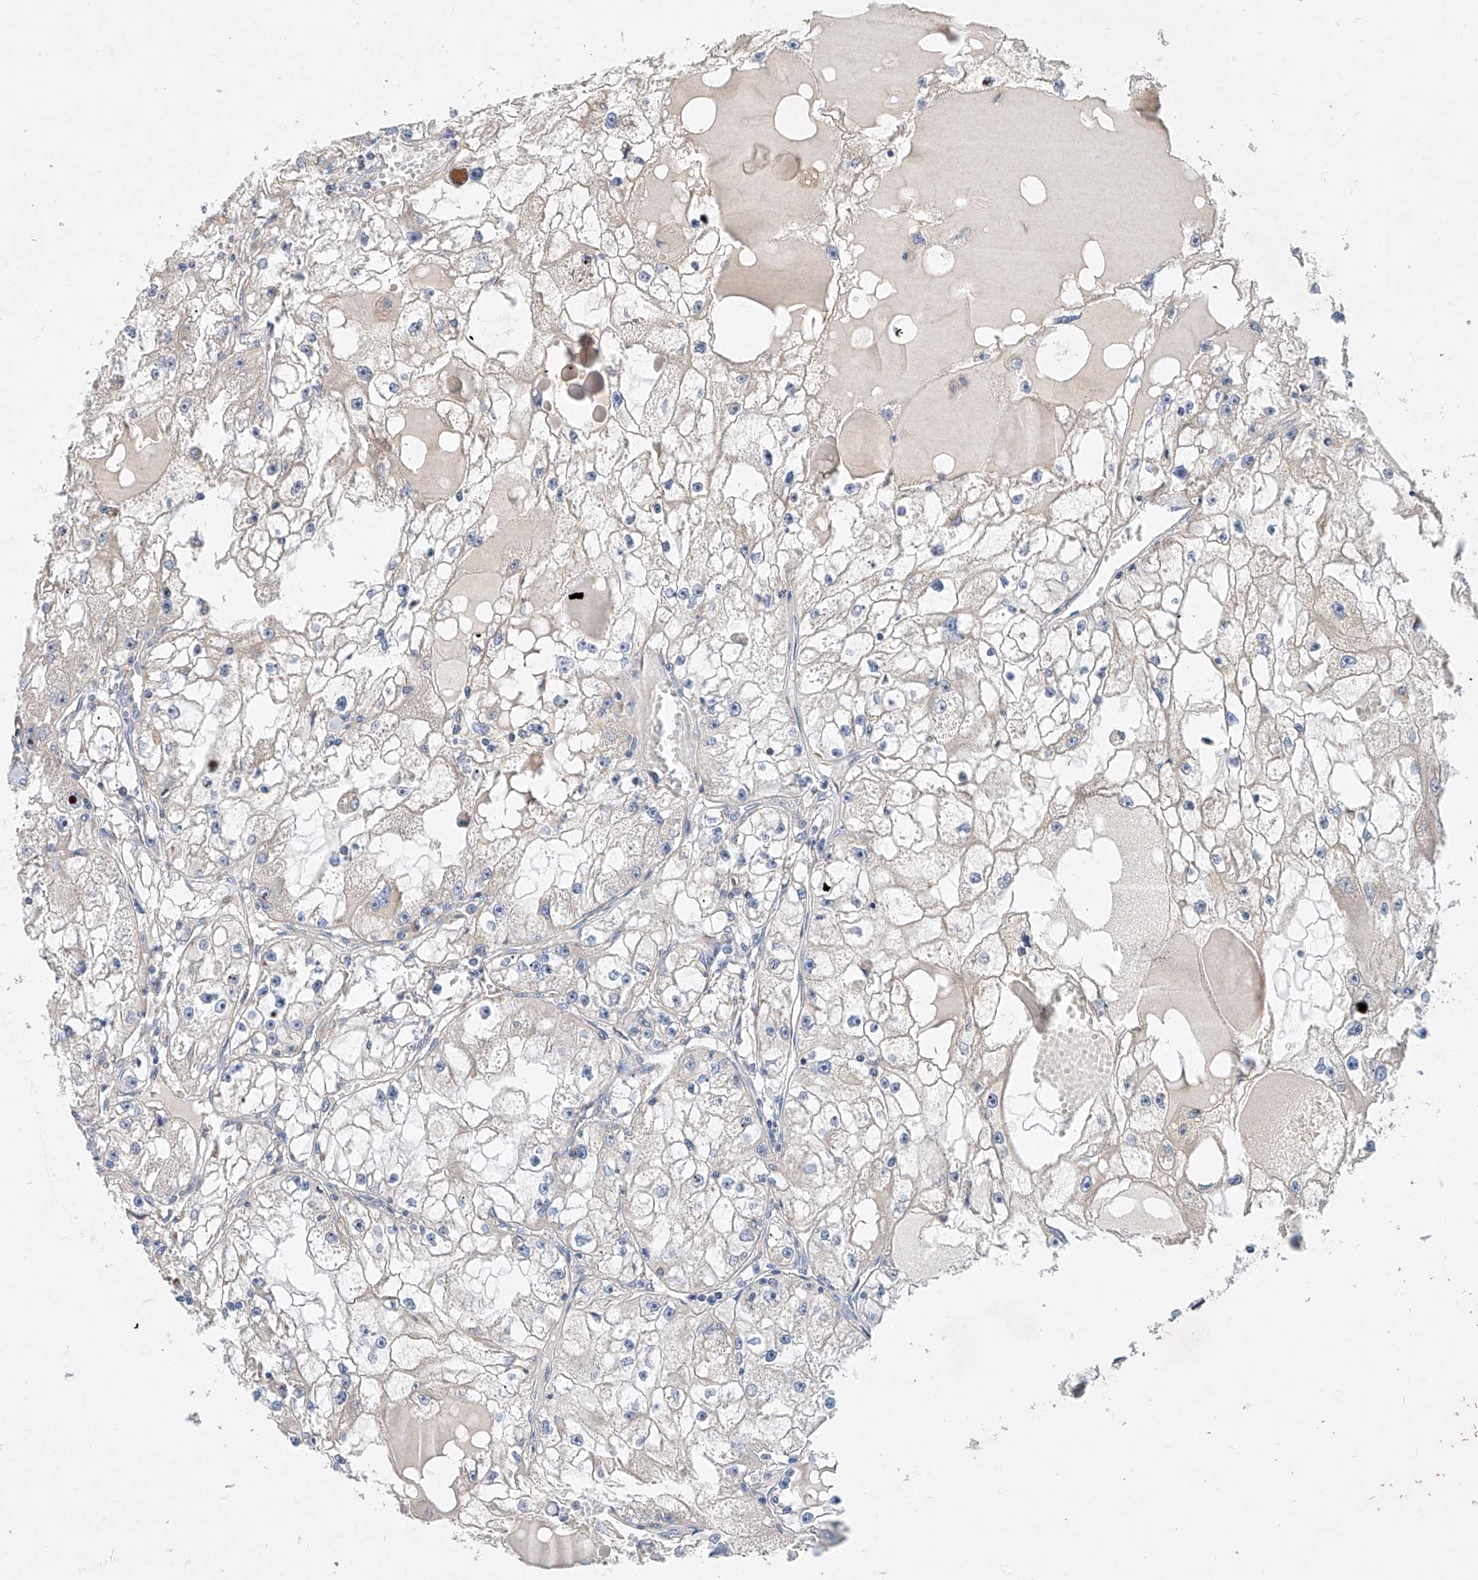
{"staining": {"intensity": "negative", "quantity": "none", "location": "none"}, "tissue": "renal cancer", "cell_type": "Tumor cells", "image_type": "cancer", "snomed": [{"axis": "morphology", "description": "Adenocarcinoma, NOS"}, {"axis": "topography", "description": "Kidney"}], "caption": "DAB (3,3'-diaminobenzidine) immunohistochemical staining of renal cancer displays no significant positivity in tumor cells.", "gene": "AMD1", "patient": {"sex": "male", "age": 56}}